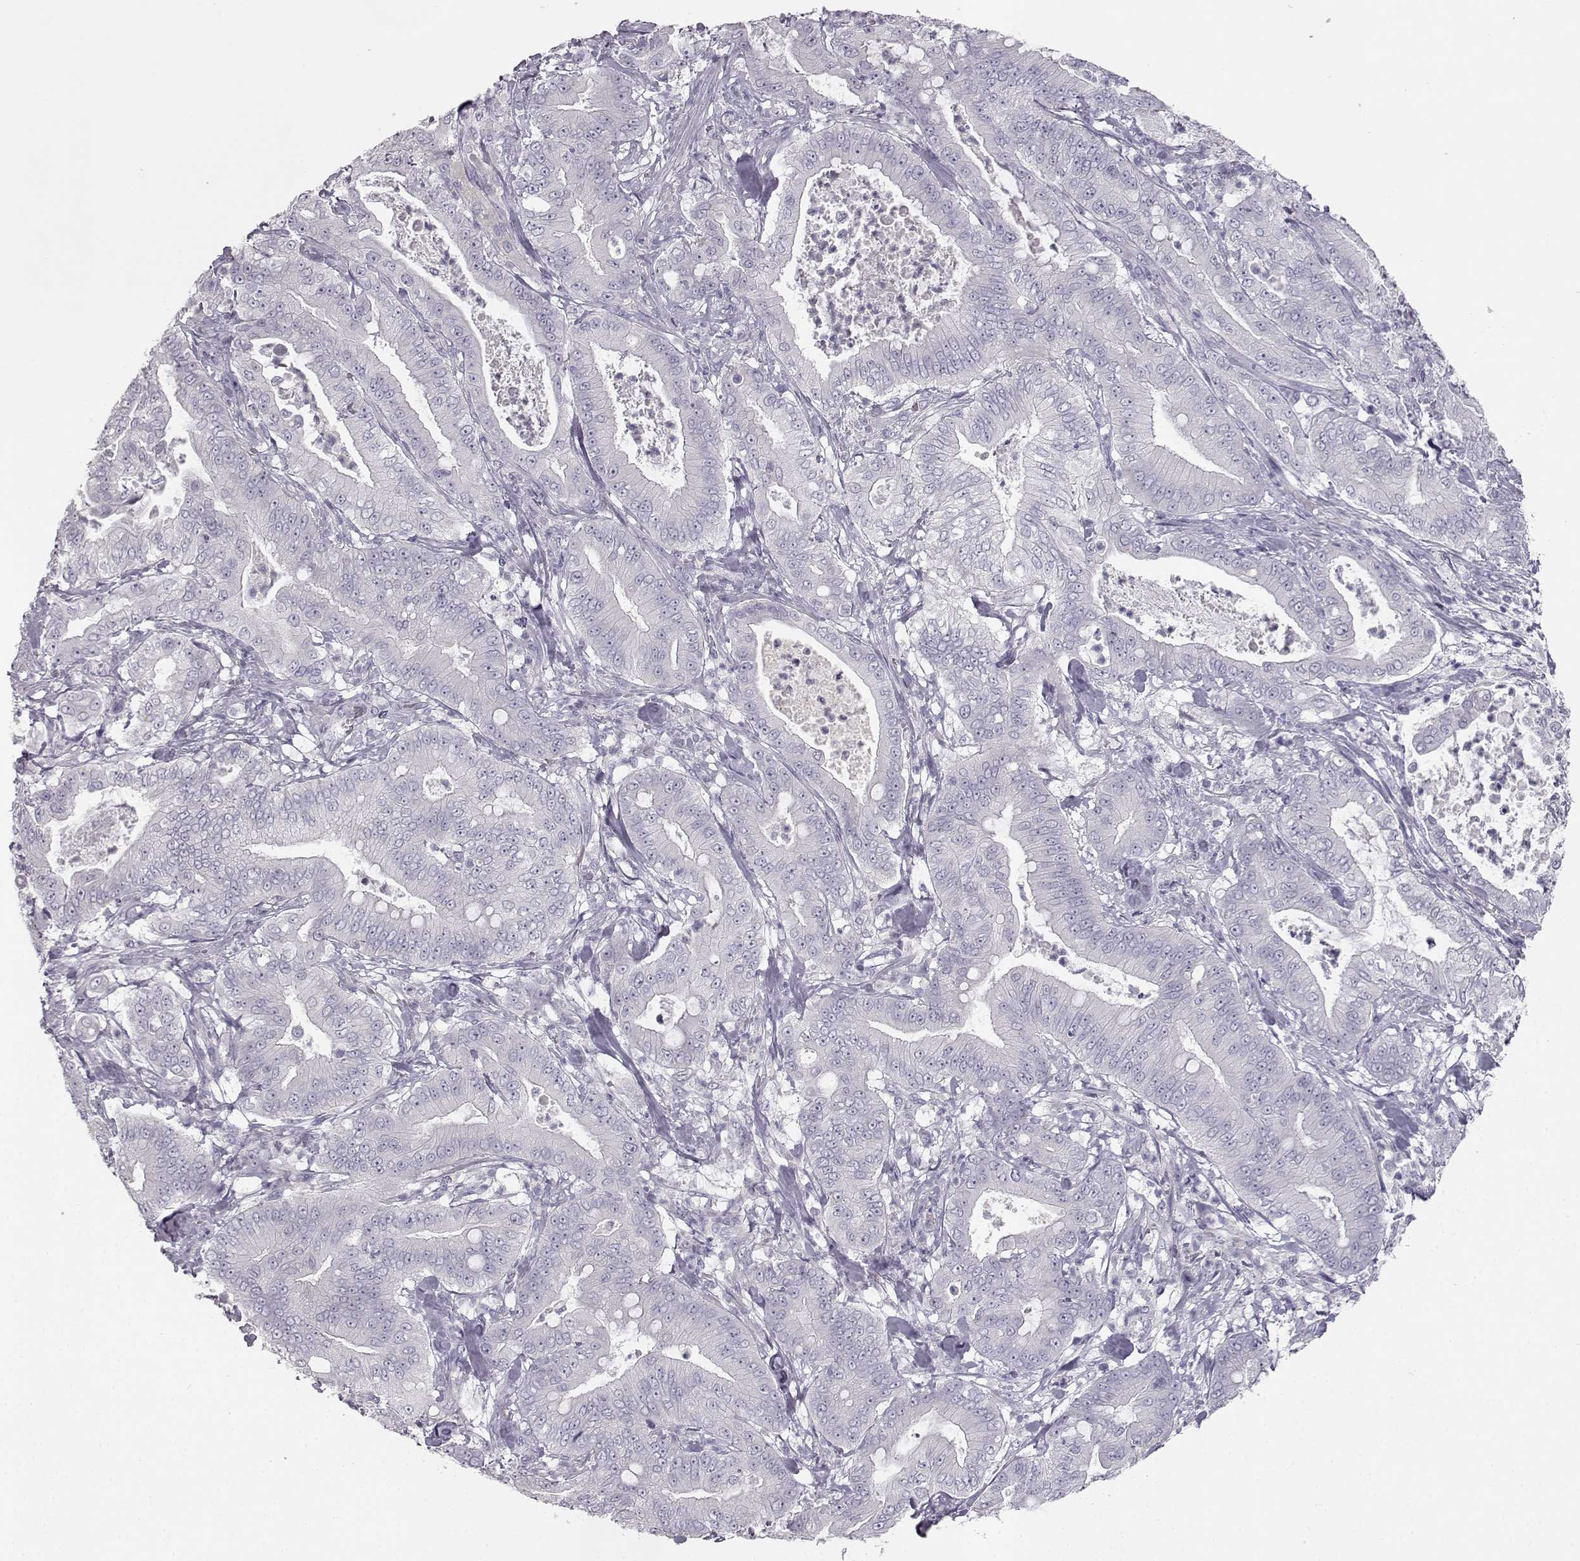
{"staining": {"intensity": "negative", "quantity": "none", "location": "none"}, "tissue": "pancreatic cancer", "cell_type": "Tumor cells", "image_type": "cancer", "snomed": [{"axis": "morphology", "description": "Adenocarcinoma, NOS"}, {"axis": "topography", "description": "Pancreas"}], "caption": "Protein analysis of pancreatic cancer (adenocarcinoma) shows no significant staining in tumor cells.", "gene": "MYCBPAP", "patient": {"sex": "male", "age": 71}}